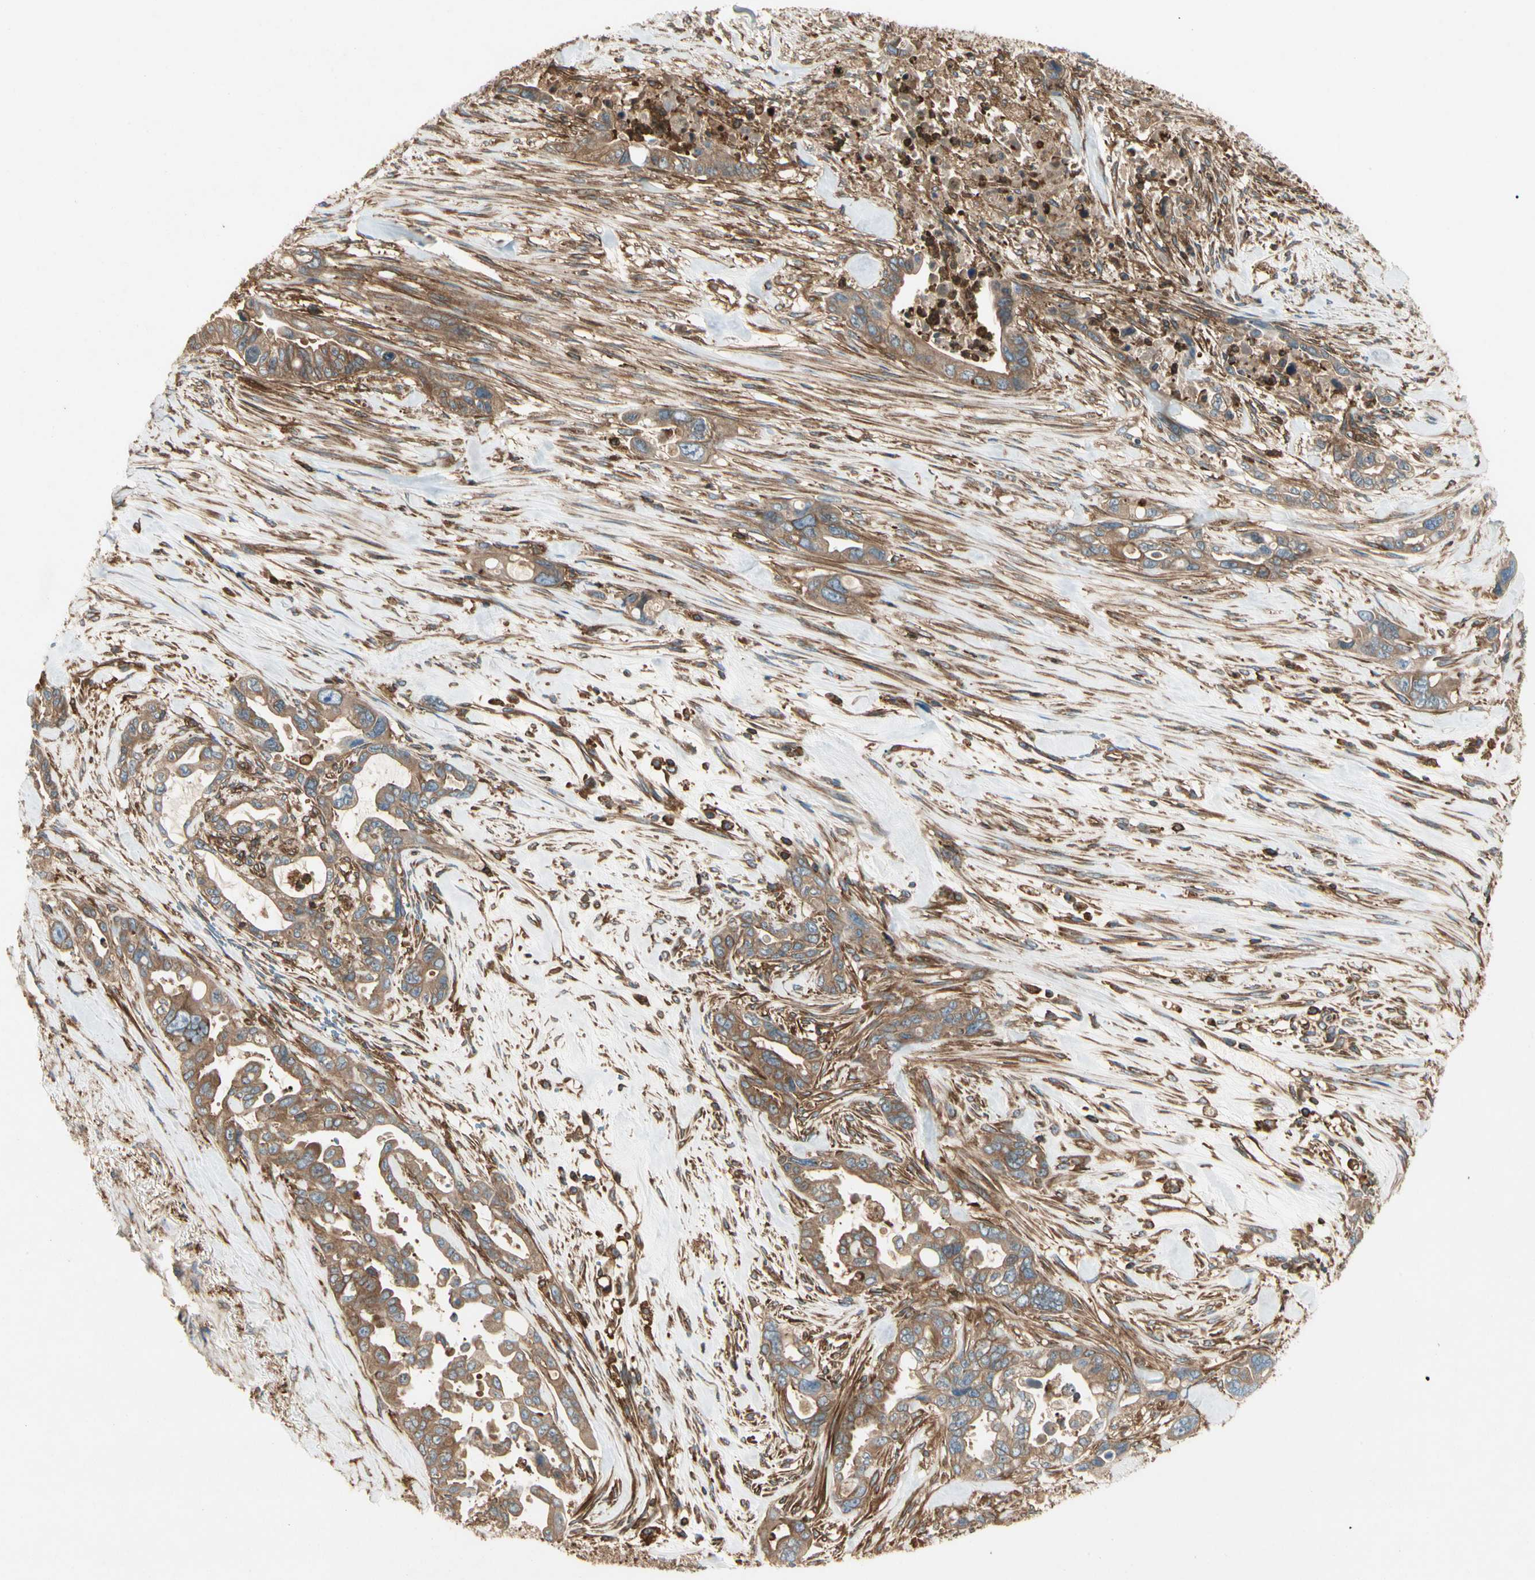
{"staining": {"intensity": "moderate", "quantity": ">75%", "location": "cytoplasmic/membranous"}, "tissue": "pancreatic cancer", "cell_type": "Tumor cells", "image_type": "cancer", "snomed": [{"axis": "morphology", "description": "Adenocarcinoma, NOS"}, {"axis": "topography", "description": "Pancreas"}], "caption": "The image displays staining of pancreatic cancer, revealing moderate cytoplasmic/membranous protein staining (brown color) within tumor cells.", "gene": "ARPC2", "patient": {"sex": "male", "age": 70}}